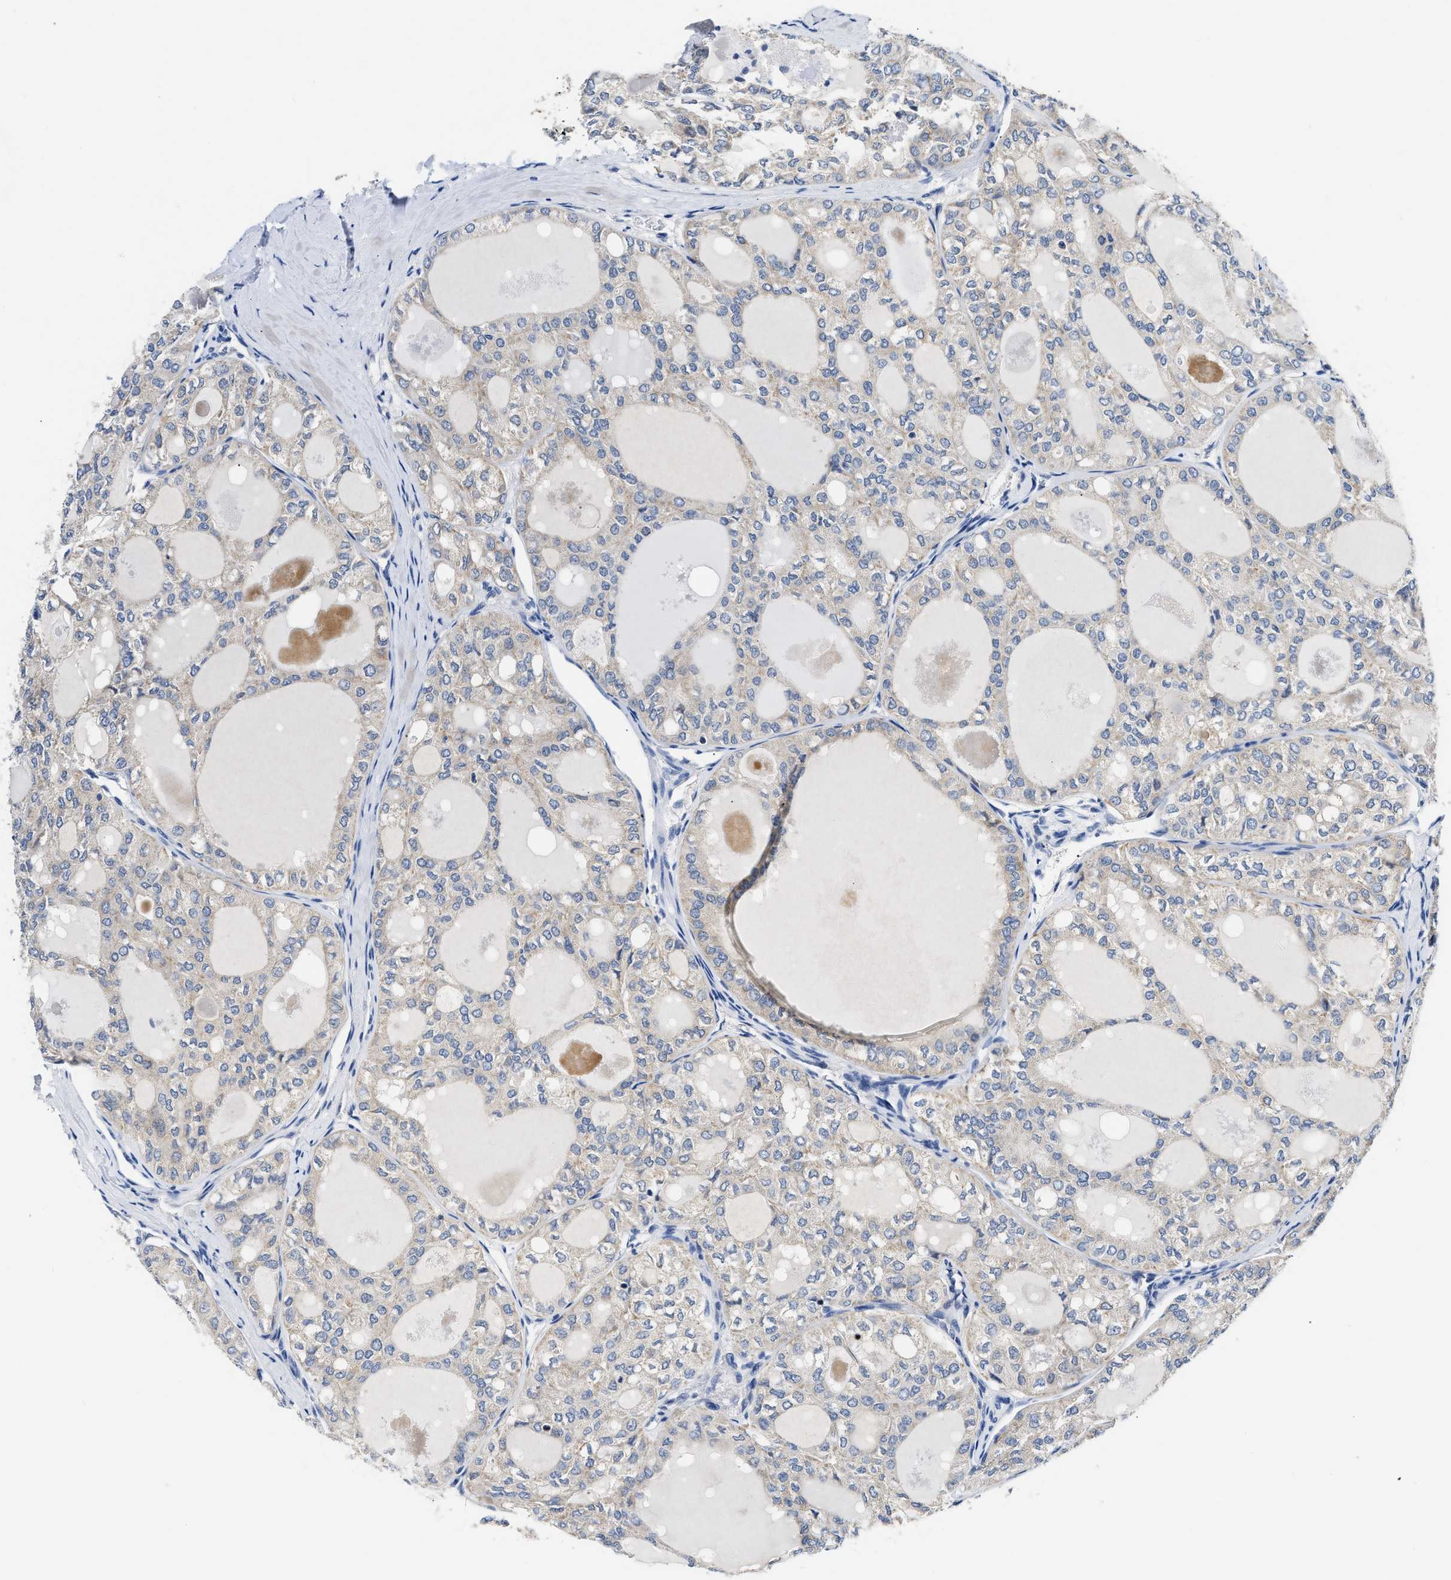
{"staining": {"intensity": "weak", "quantity": "25%-75%", "location": "cytoplasmic/membranous"}, "tissue": "thyroid cancer", "cell_type": "Tumor cells", "image_type": "cancer", "snomed": [{"axis": "morphology", "description": "Follicular adenoma carcinoma, NOS"}, {"axis": "topography", "description": "Thyroid gland"}], "caption": "IHC (DAB (3,3'-diaminobenzidine)) staining of follicular adenoma carcinoma (thyroid) demonstrates weak cytoplasmic/membranous protein expression in approximately 25%-75% of tumor cells. (DAB (3,3'-diaminobenzidine) IHC with brightfield microscopy, high magnification).", "gene": "FAM185A", "patient": {"sex": "male", "age": 75}}